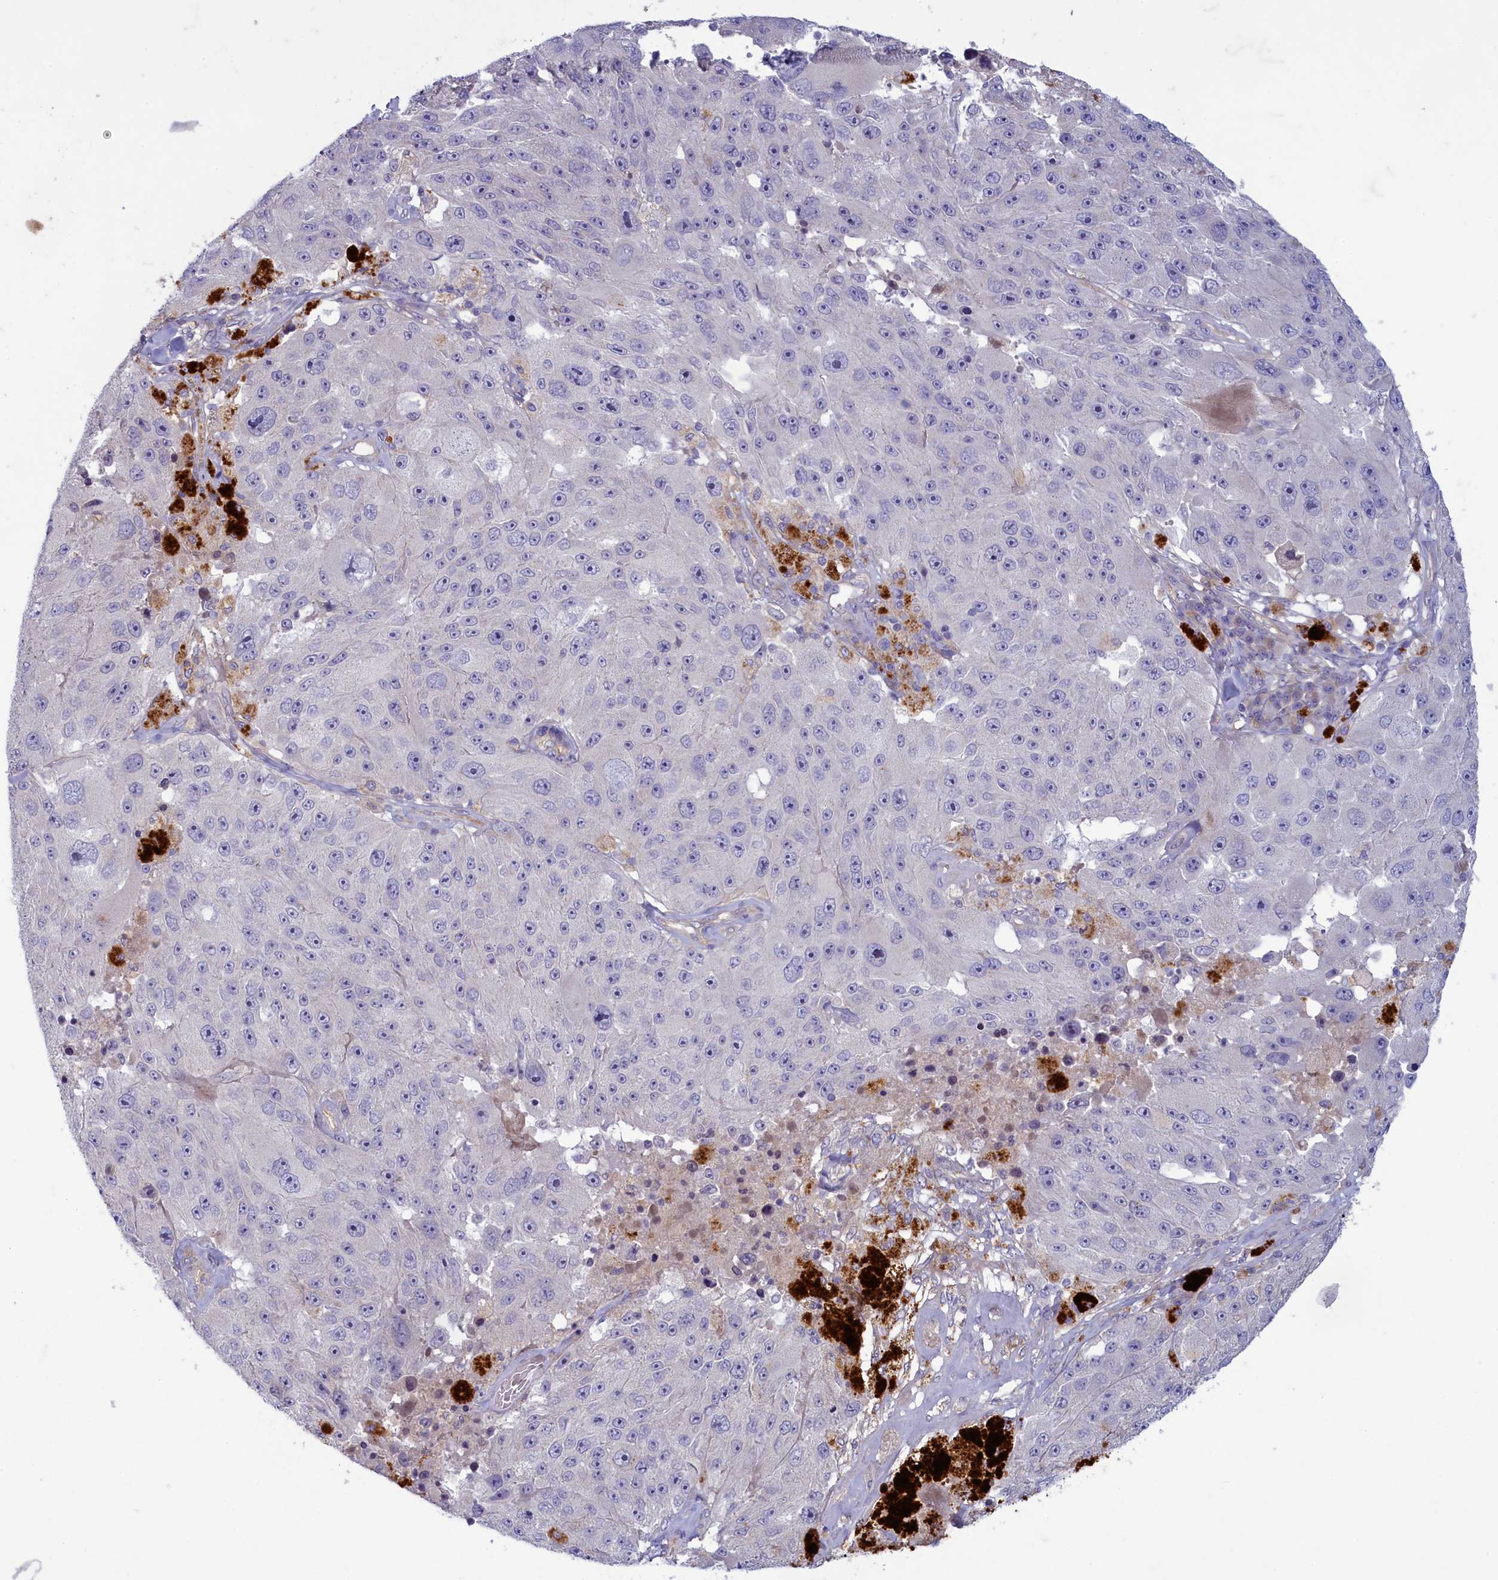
{"staining": {"intensity": "negative", "quantity": "none", "location": "none"}, "tissue": "melanoma", "cell_type": "Tumor cells", "image_type": "cancer", "snomed": [{"axis": "morphology", "description": "Malignant melanoma, Metastatic site"}, {"axis": "topography", "description": "Lymph node"}], "caption": "This is an immunohistochemistry (IHC) image of human melanoma. There is no staining in tumor cells.", "gene": "PLEKHG6", "patient": {"sex": "male", "age": 62}}